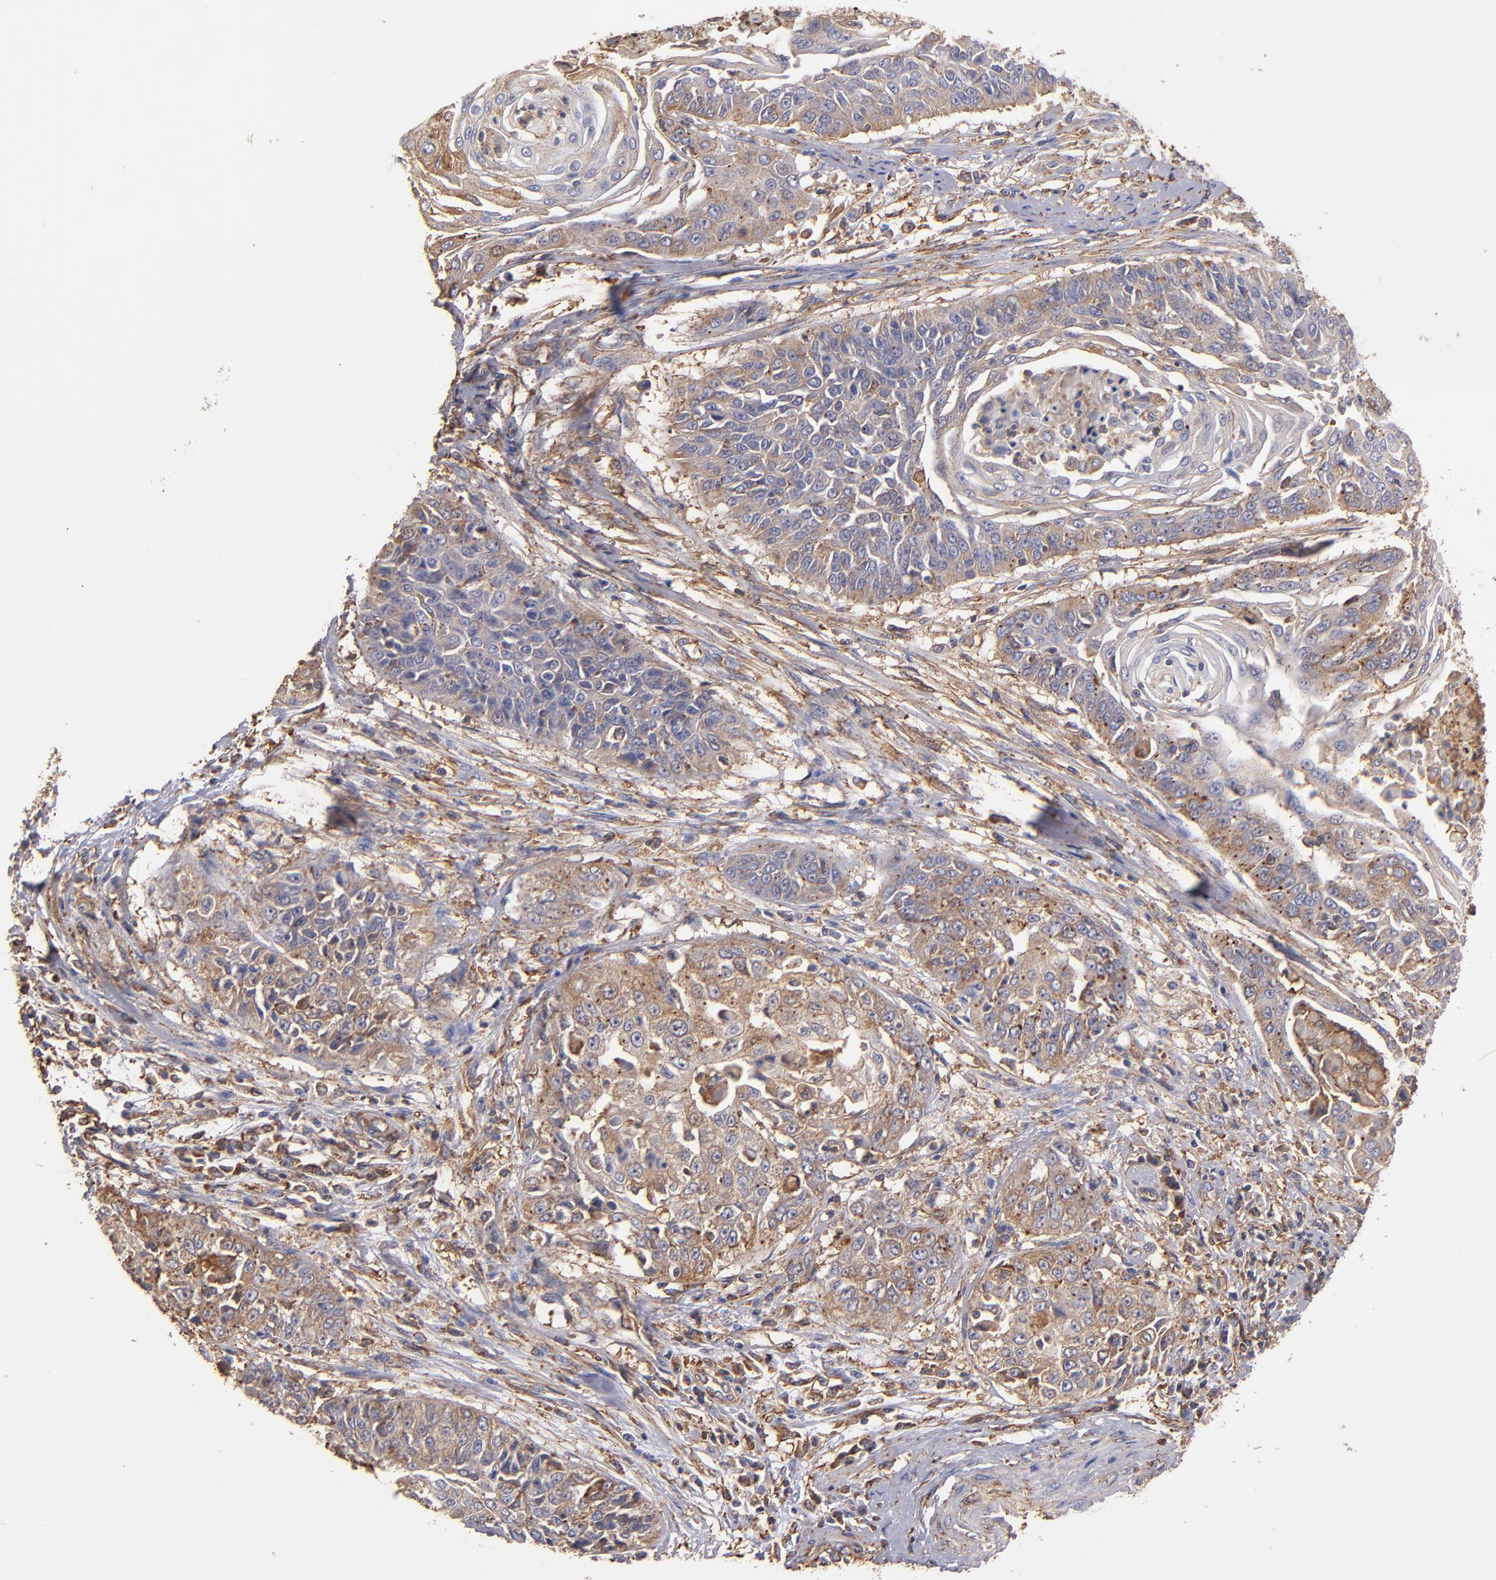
{"staining": {"intensity": "weak", "quantity": "25%-75%", "location": "cytoplasmic/membranous"}, "tissue": "cervical cancer", "cell_type": "Tumor cells", "image_type": "cancer", "snomed": [{"axis": "morphology", "description": "Squamous cell carcinoma, NOS"}, {"axis": "topography", "description": "Cervix"}], "caption": "Cervical squamous cell carcinoma stained for a protein (brown) reveals weak cytoplasmic/membranous positive positivity in approximately 25%-75% of tumor cells.", "gene": "MVP", "patient": {"sex": "female", "age": 64}}